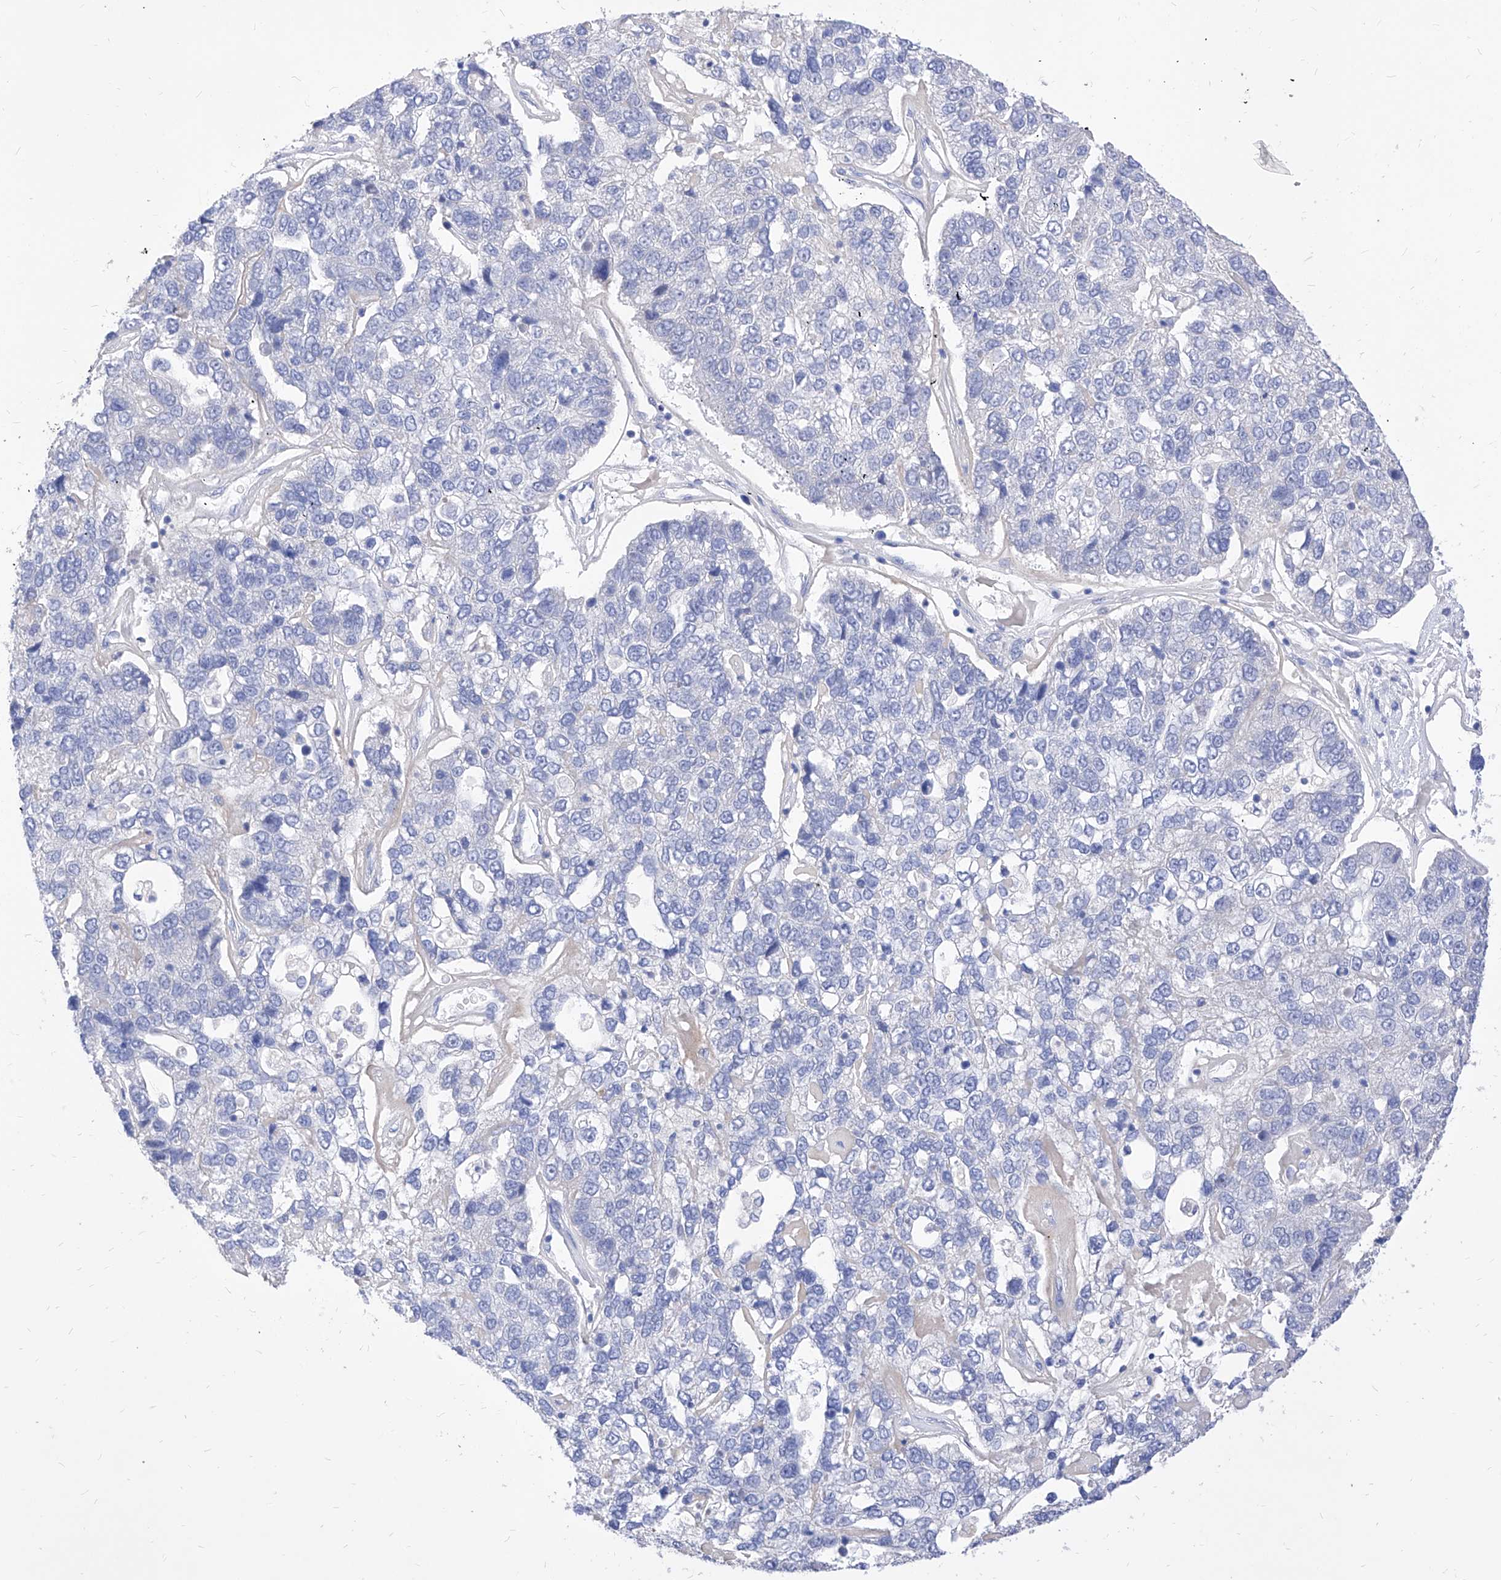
{"staining": {"intensity": "negative", "quantity": "none", "location": "none"}, "tissue": "pancreatic cancer", "cell_type": "Tumor cells", "image_type": "cancer", "snomed": [{"axis": "morphology", "description": "Adenocarcinoma, NOS"}, {"axis": "topography", "description": "Pancreas"}], "caption": "Immunohistochemical staining of human pancreatic cancer displays no significant expression in tumor cells.", "gene": "VAX1", "patient": {"sex": "female", "age": 61}}